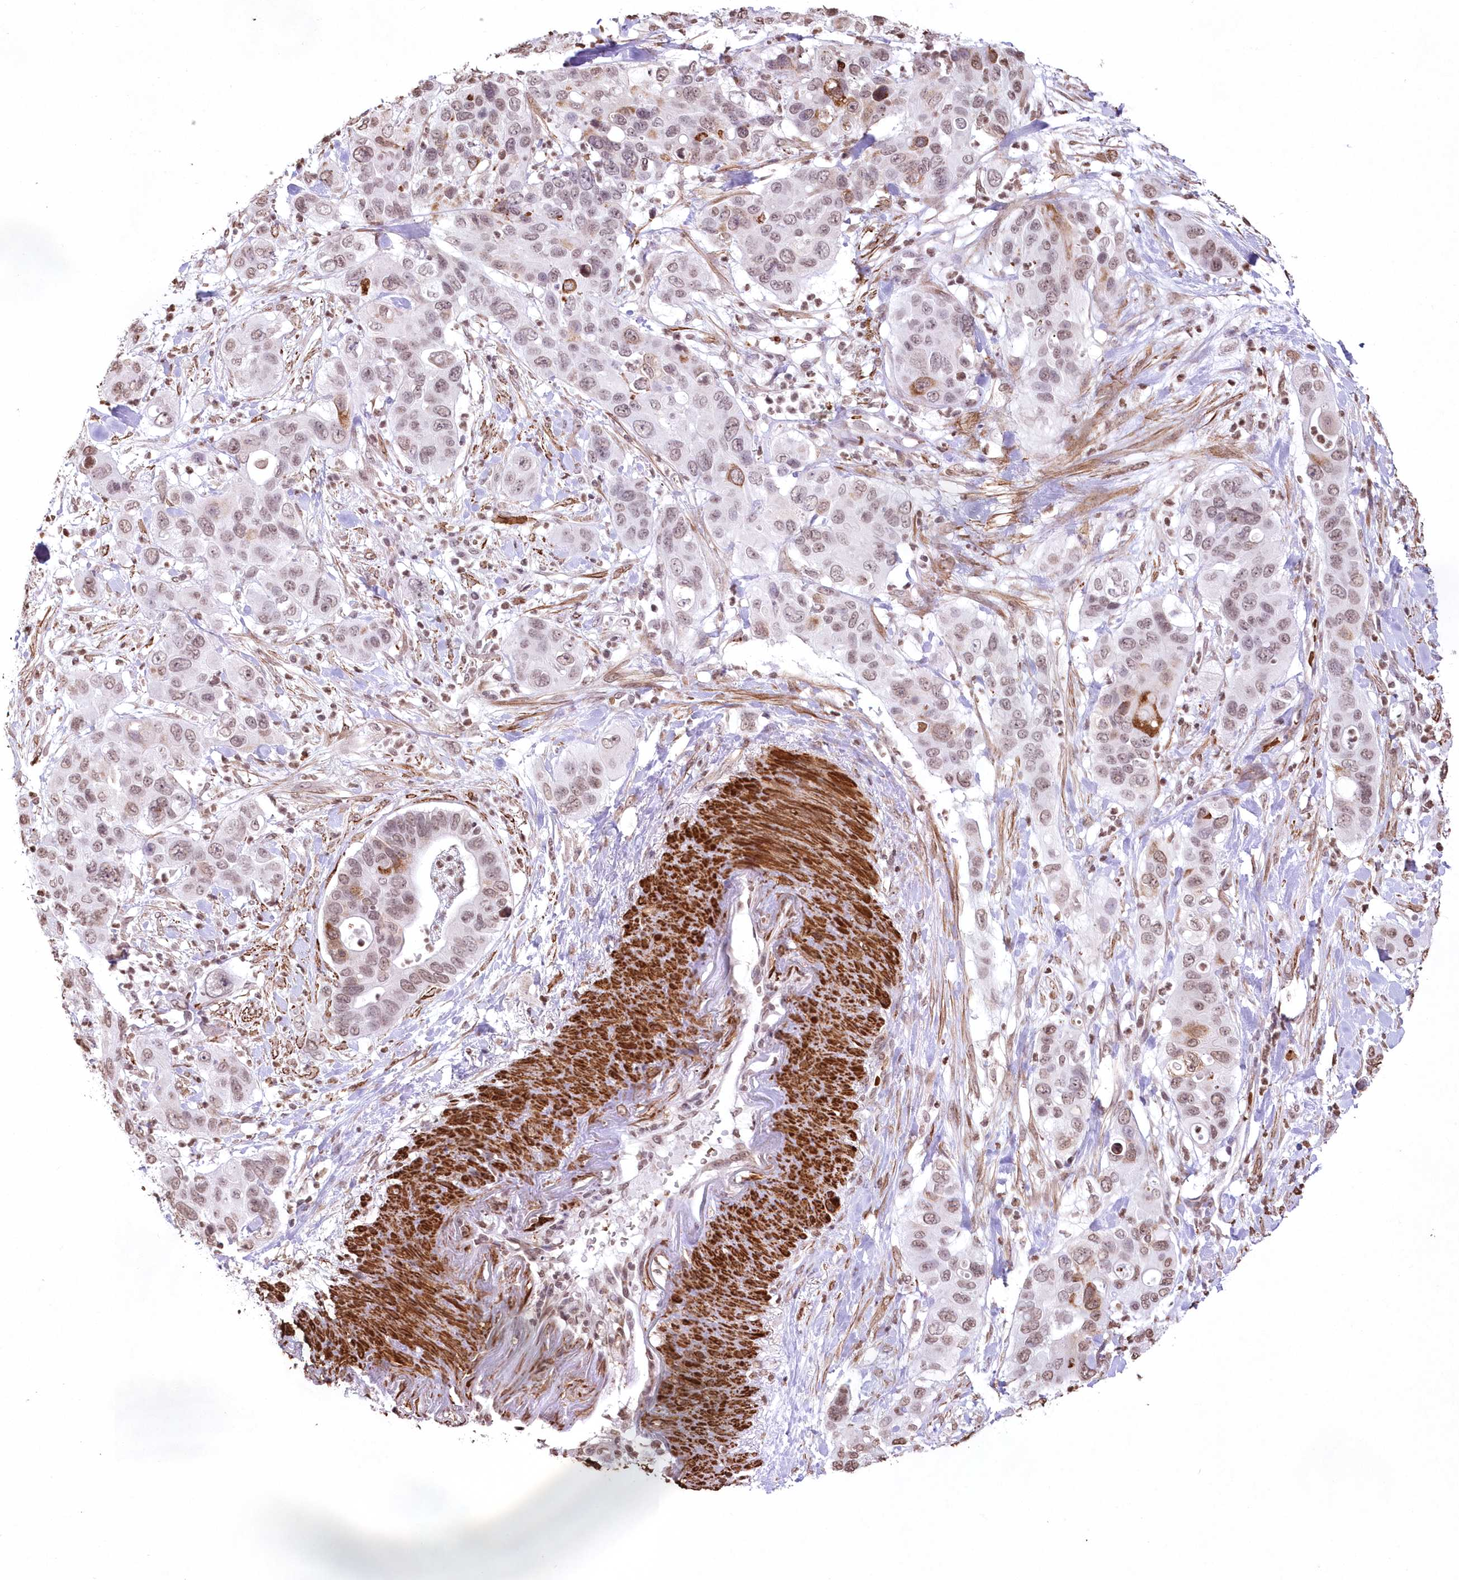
{"staining": {"intensity": "moderate", "quantity": "<25%", "location": "cytoplasmic/membranous,nuclear"}, "tissue": "pancreatic cancer", "cell_type": "Tumor cells", "image_type": "cancer", "snomed": [{"axis": "morphology", "description": "Adenocarcinoma, NOS"}, {"axis": "topography", "description": "Pancreas"}], "caption": "This is a photomicrograph of IHC staining of adenocarcinoma (pancreatic), which shows moderate staining in the cytoplasmic/membranous and nuclear of tumor cells.", "gene": "RBM27", "patient": {"sex": "female", "age": 71}}